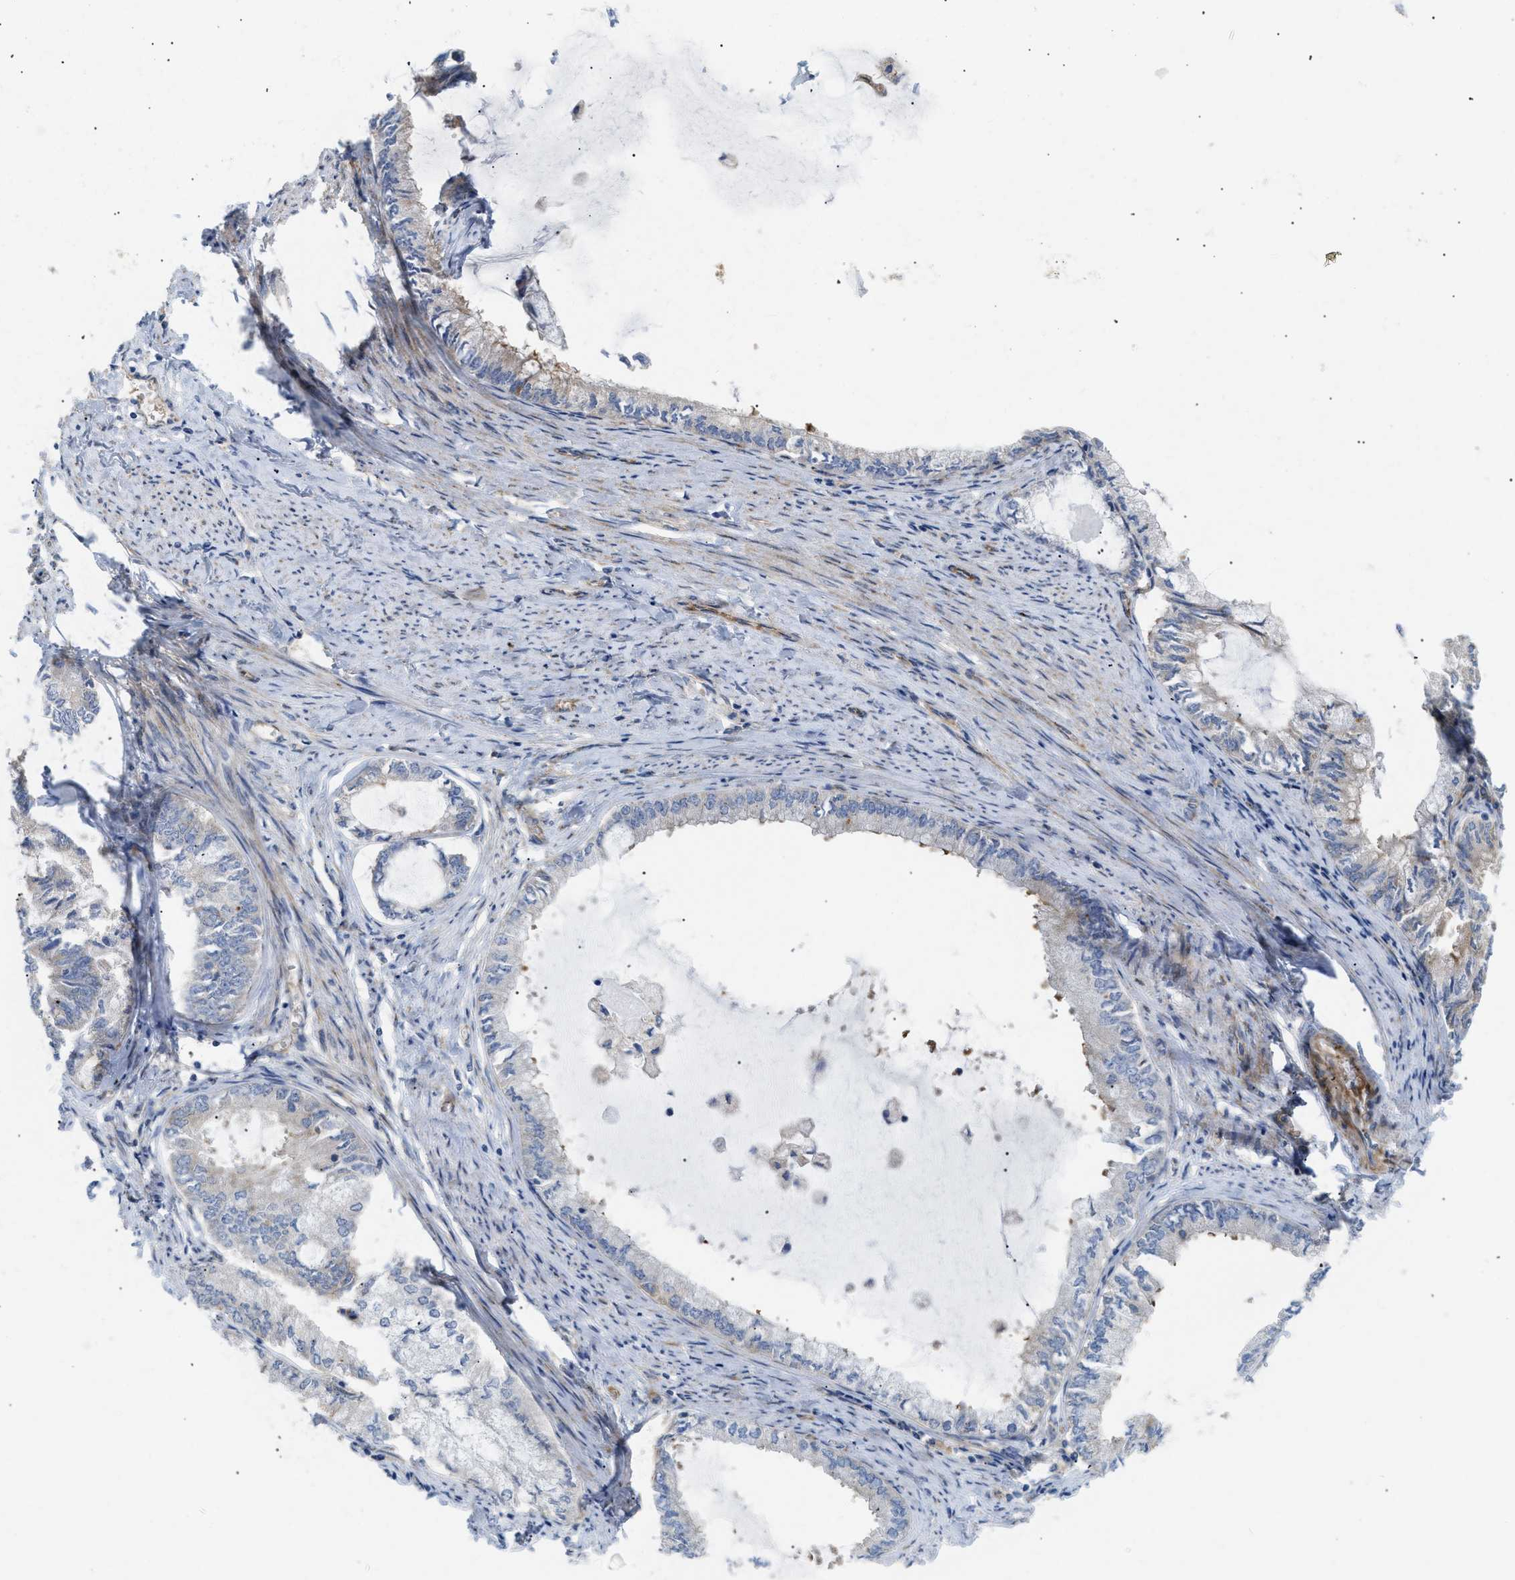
{"staining": {"intensity": "negative", "quantity": "none", "location": "none"}, "tissue": "endometrial cancer", "cell_type": "Tumor cells", "image_type": "cancer", "snomed": [{"axis": "morphology", "description": "Adenocarcinoma, NOS"}, {"axis": "topography", "description": "Endometrium"}], "caption": "There is no significant staining in tumor cells of endometrial cancer.", "gene": "DCTN4", "patient": {"sex": "female", "age": 86}}